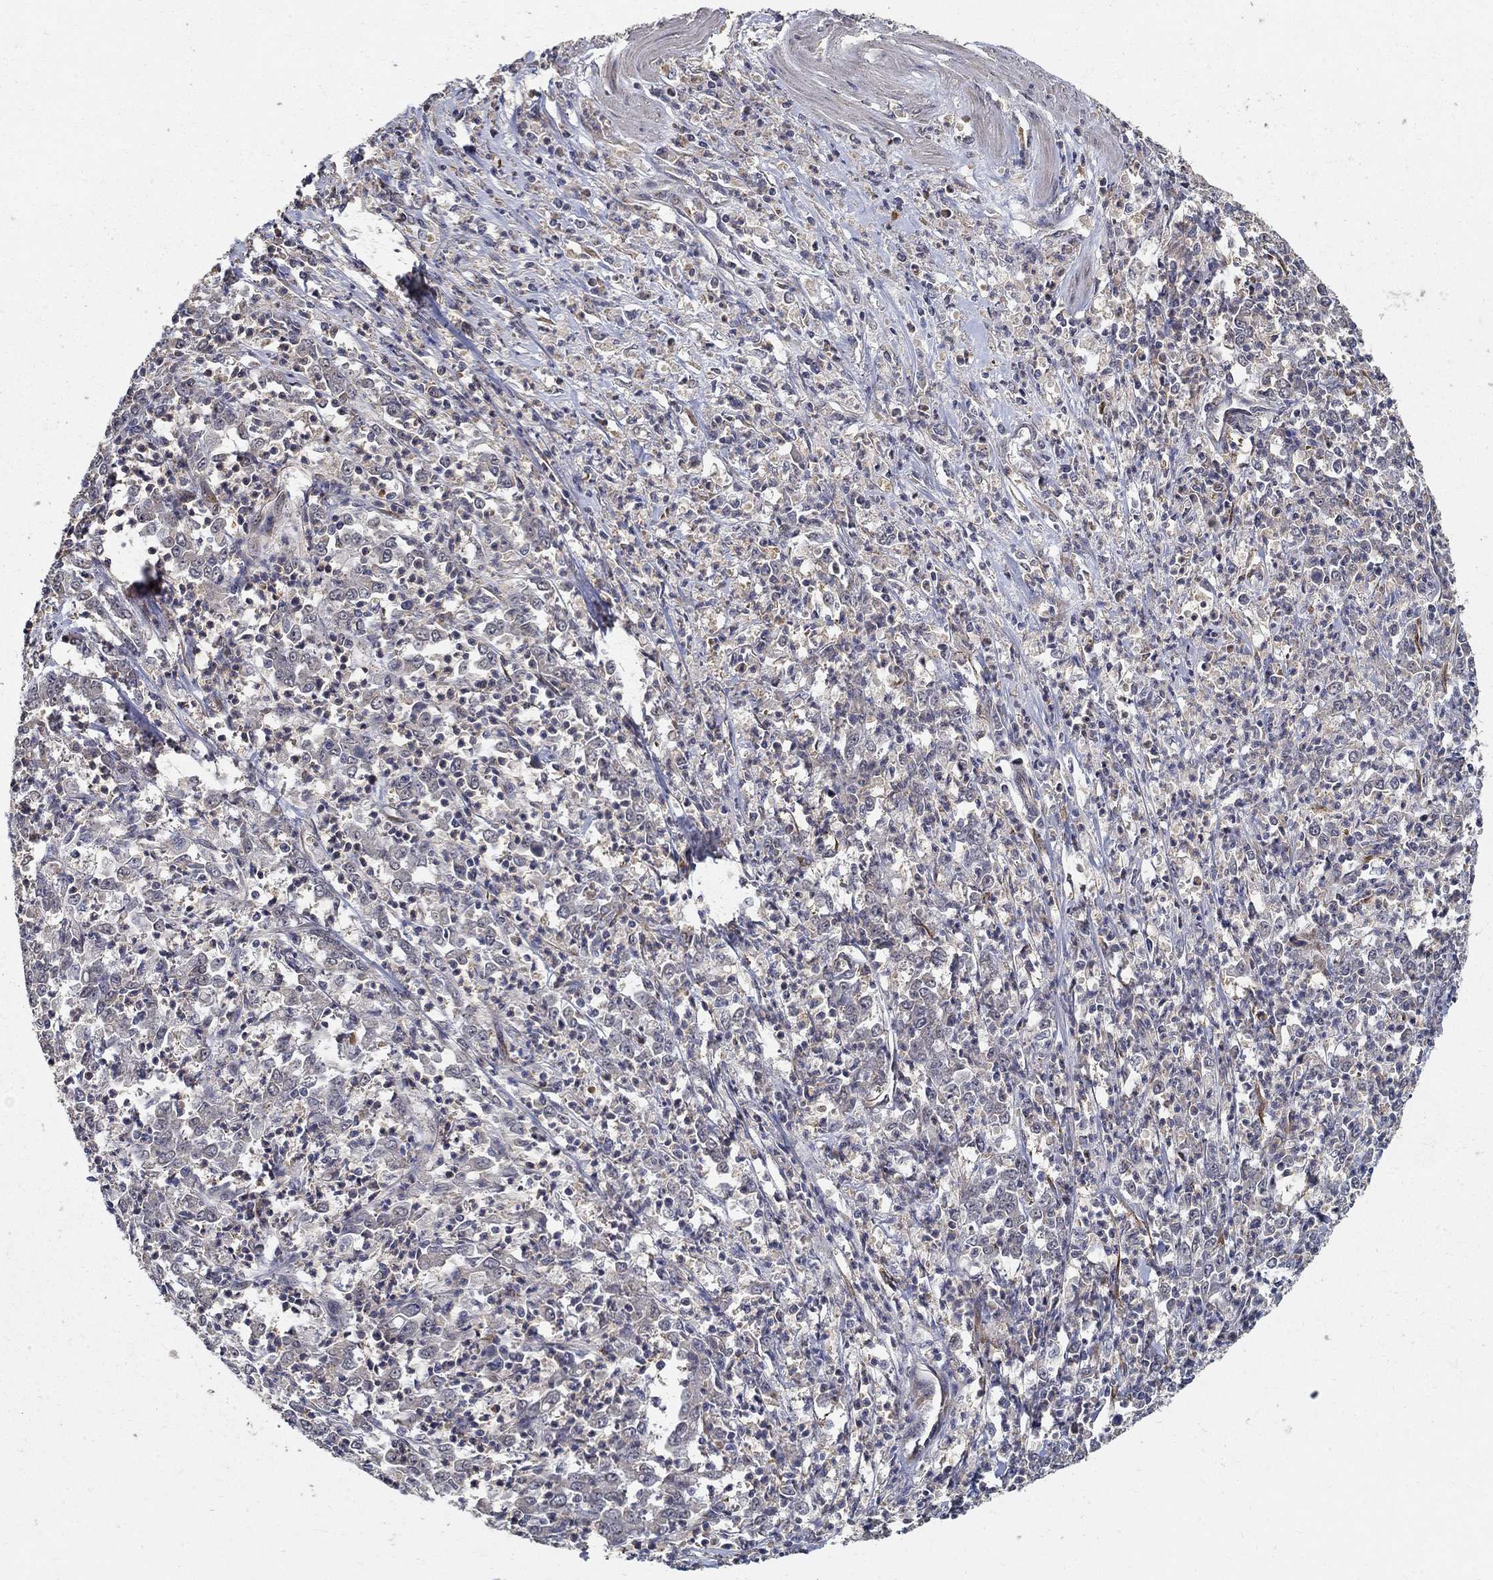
{"staining": {"intensity": "negative", "quantity": "none", "location": "none"}, "tissue": "stomach cancer", "cell_type": "Tumor cells", "image_type": "cancer", "snomed": [{"axis": "morphology", "description": "Adenocarcinoma, NOS"}, {"axis": "topography", "description": "Stomach, lower"}], "caption": "DAB (3,3'-diaminobenzidine) immunohistochemical staining of human adenocarcinoma (stomach) demonstrates no significant positivity in tumor cells.", "gene": "ZNF594", "patient": {"sex": "female", "age": 71}}